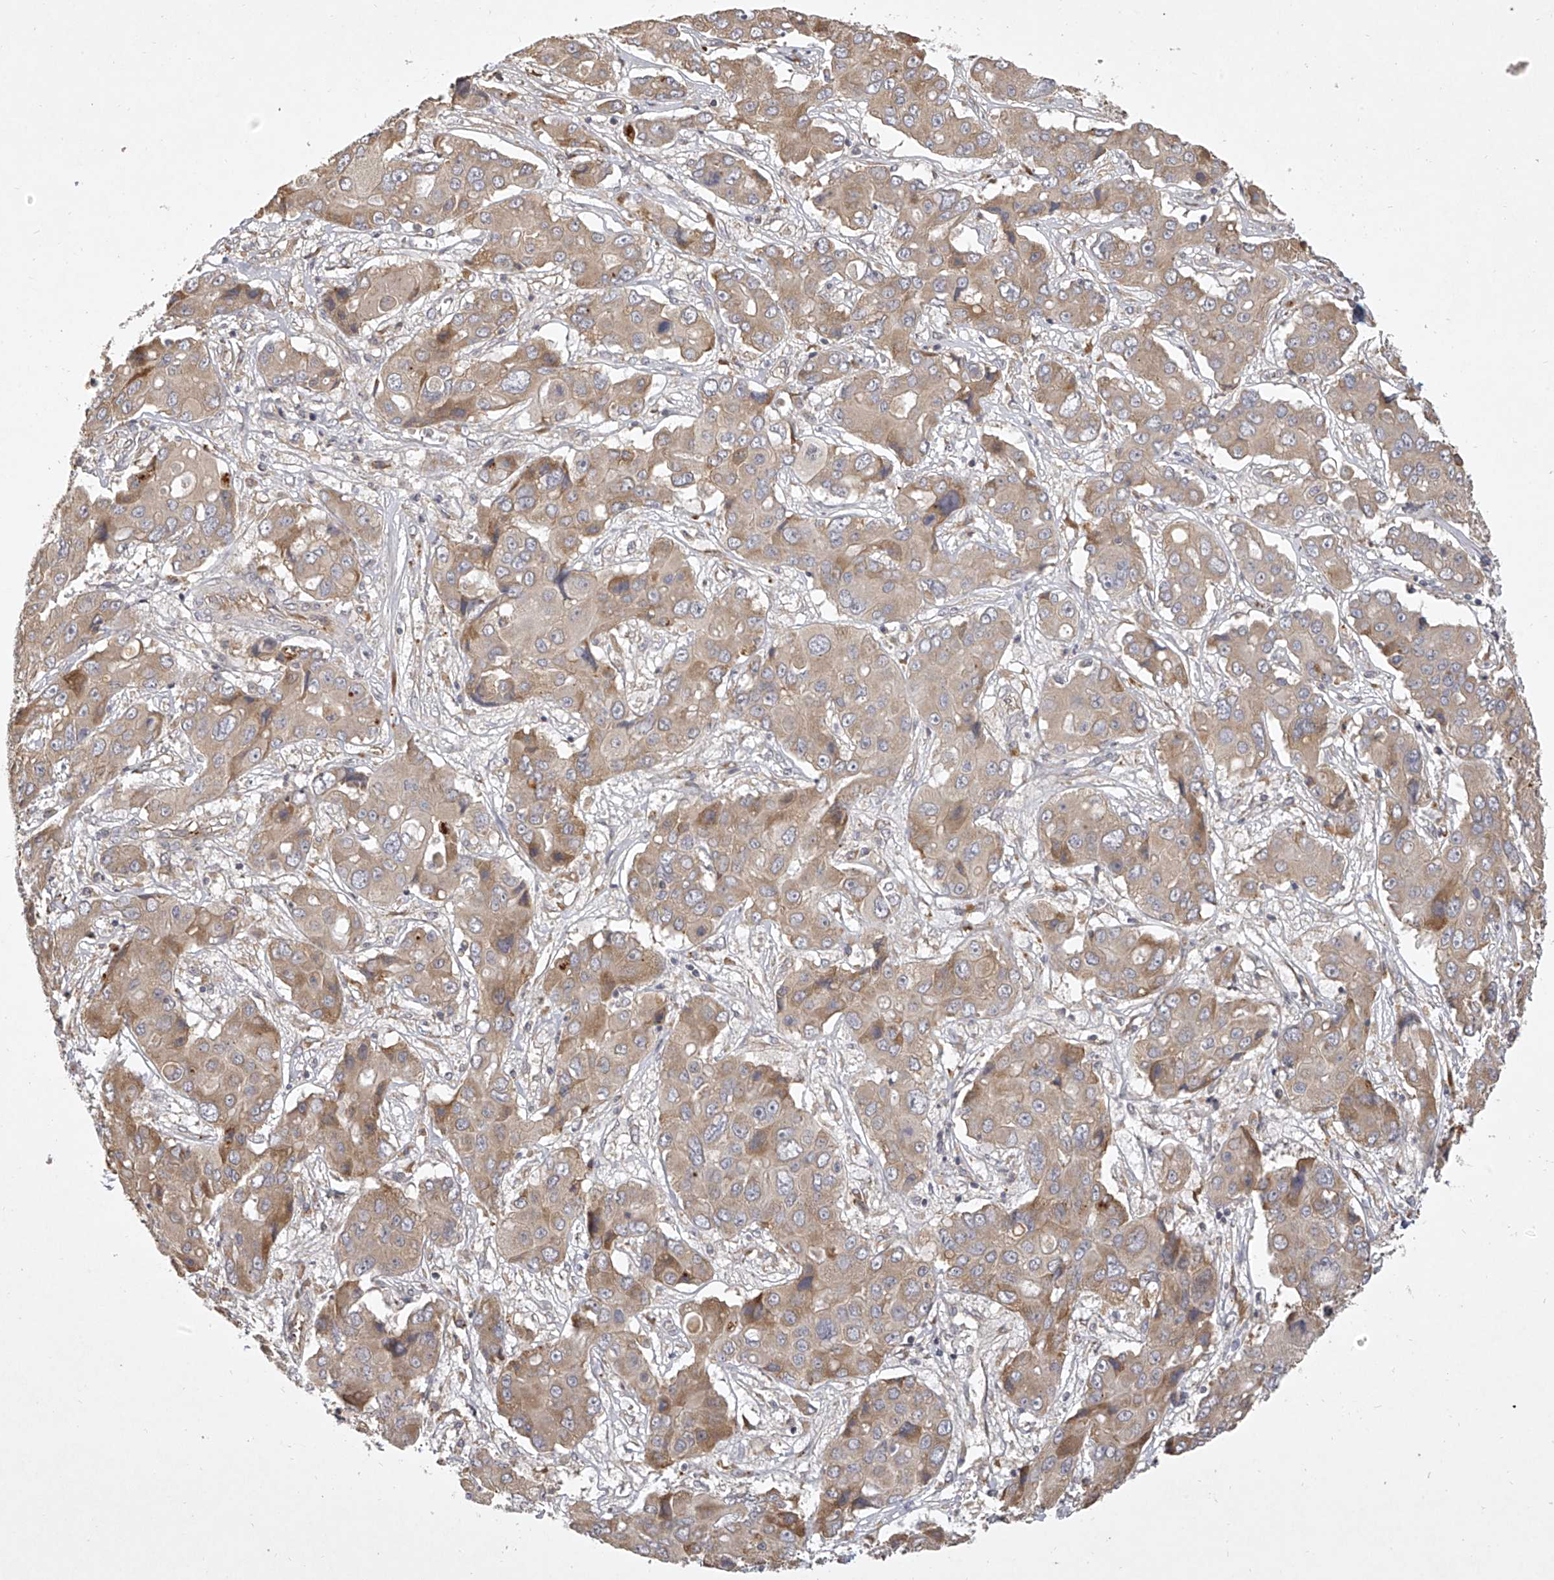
{"staining": {"intensity": "moderate", "quantity": ">75%", "location": "cytoplasmic/membranous"}, "tissue": "liver cancer", "cell_type": "Tumor cells", "image_type": "cancer", "snomed": [{"axis": "morphology", "description": "Cholangiocarcinoma"}, {"axis": "topography", "description": "Liver"}], "caption": "This photomicrograph displays immunohistochemistry staining of human cholangiocarcinoma (liver), with medium moderate cytoplasmic/membranous positivity in approximately >75% of tumor cells.", "gene": "DOCK9", "patient": {"sex": "male", "age": 67}}